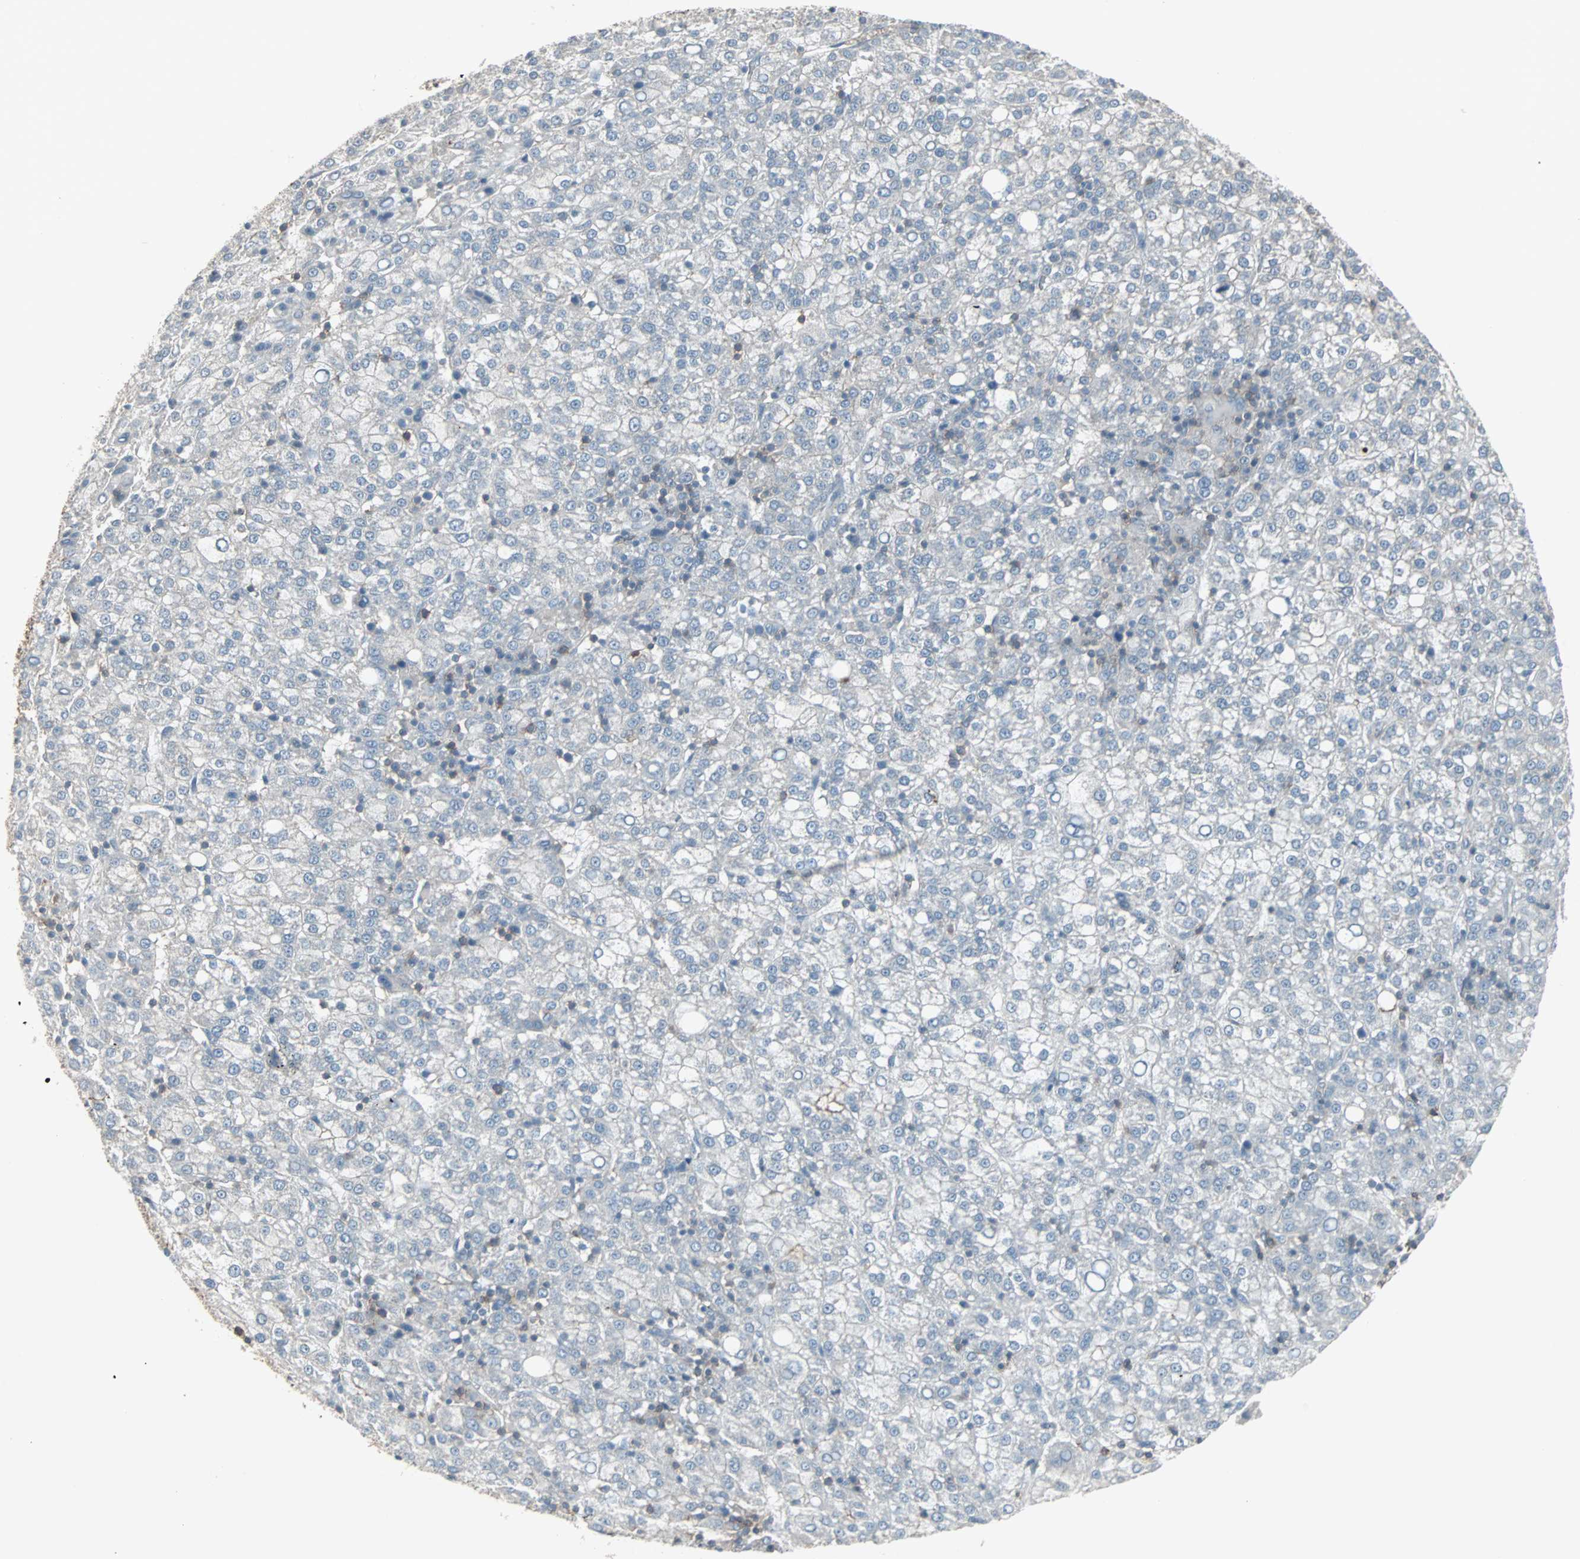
{"staining": {"intensity": "negative", "quantity": "none", "location": "none"}, "tissue": "liver cancer", "cell_type": "Tumor cells", "image_type": "cancer", "snomed": [{"axis": "morphology", "description": "Carcinoma, Hepatocellular, NOS"}, {"axis": "topography", "description": "Liver"}], "caption": "Protein analysis of liver hepatocellular carcinoma exhibits no significant expression in tumor cells.", "gene": "ZSCAN32", "patient": {"sex": "female", "age": 58}}